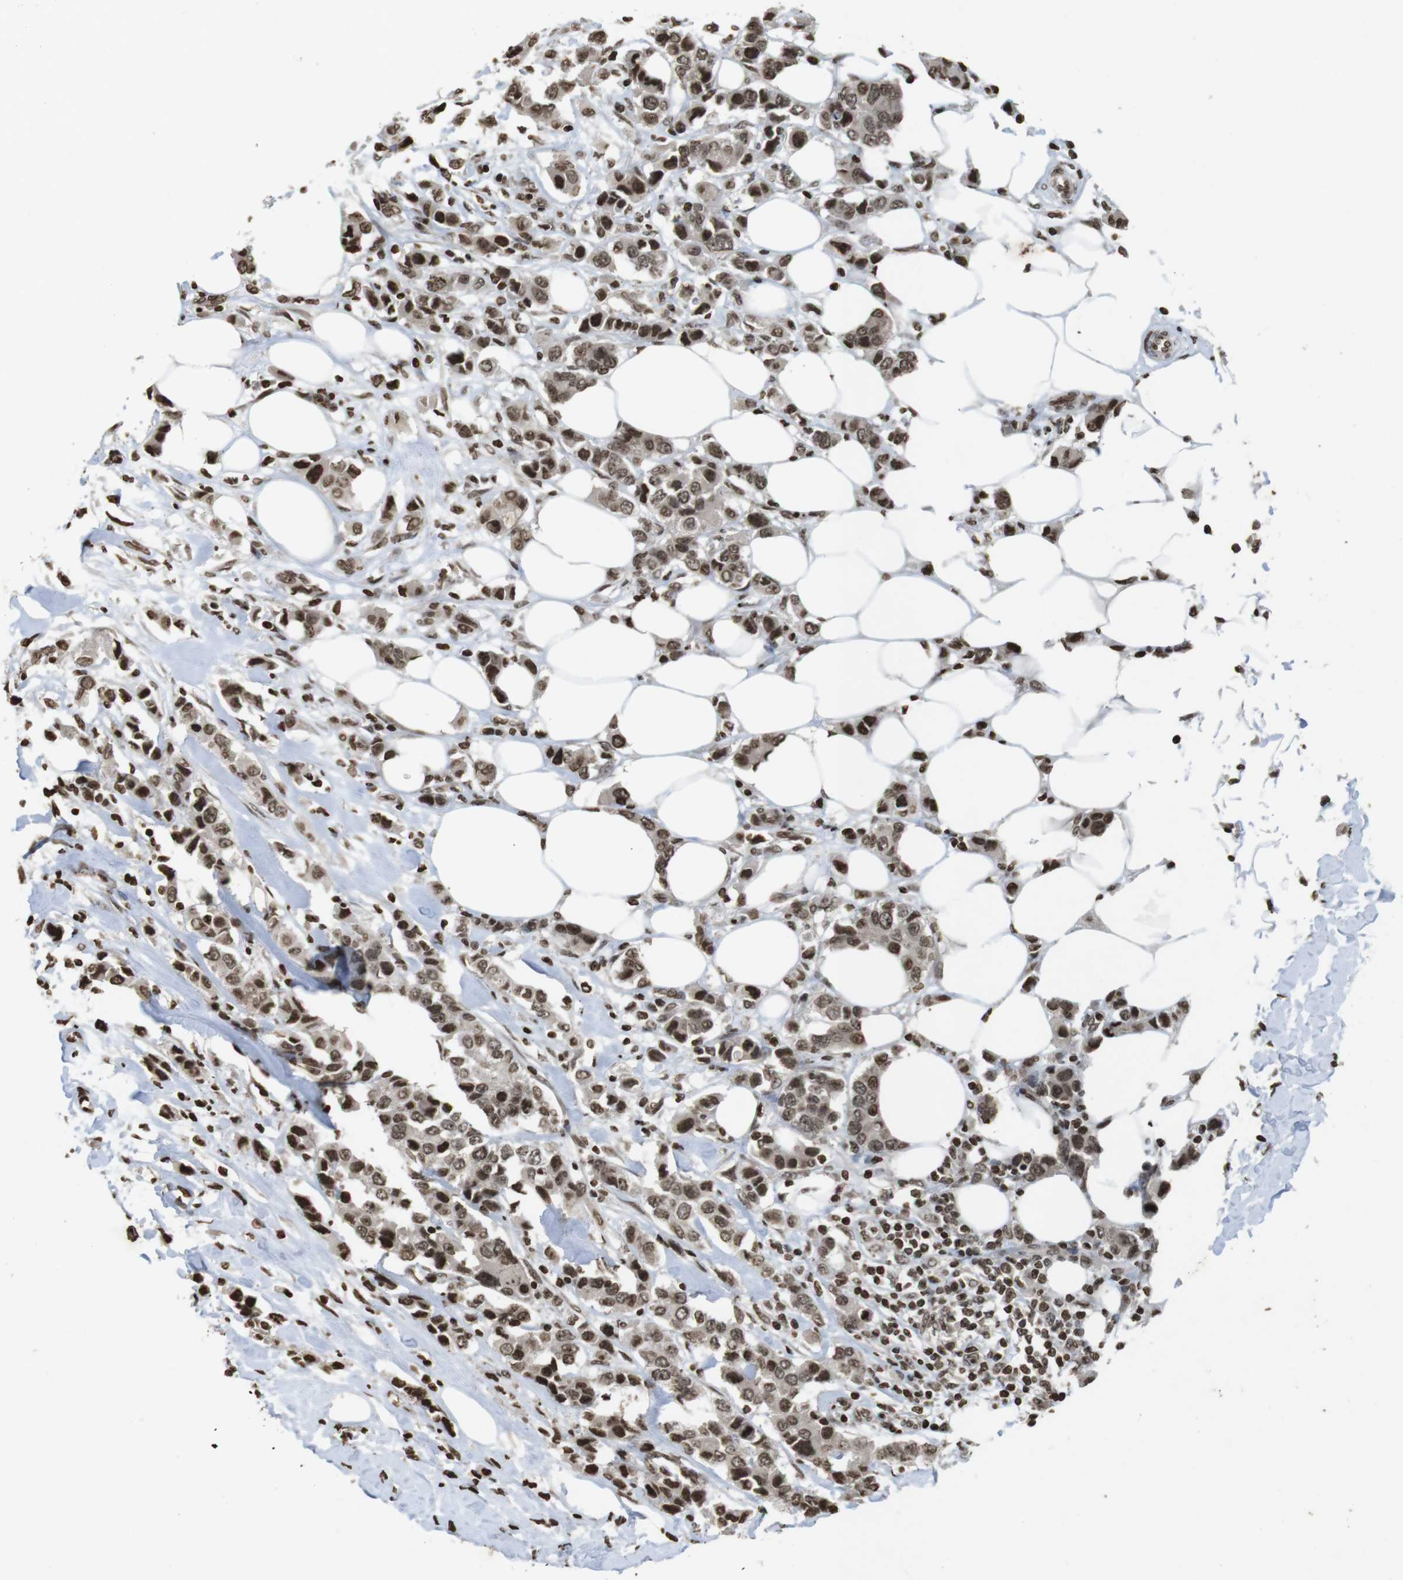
{"staining": {"intensity": "moderate", "quantity": "25%-75%", "location": "cytoplasmic/membranous,nuclear"}, "tissue": "breast cancer", "cell_type": "Tumor cells", "image_type": "cancer", "snomed": [{"axis": "morphology", "description": "Normal tissue, NOS"}, {"axis": "morphology", "description": "Duct carcinoma"}, {"axis": "topography", "description": "Breast"}], "caption": "Immunohistochemistry of breast invasive ductal carcinoma demonstrates medium levels of moderate cytoplasmic/membranous and nuclear positivity in approximately 25%-75% of tumor cells.", "gene": "FOXA3", "patient": {"sex": "female", "age": 50}}